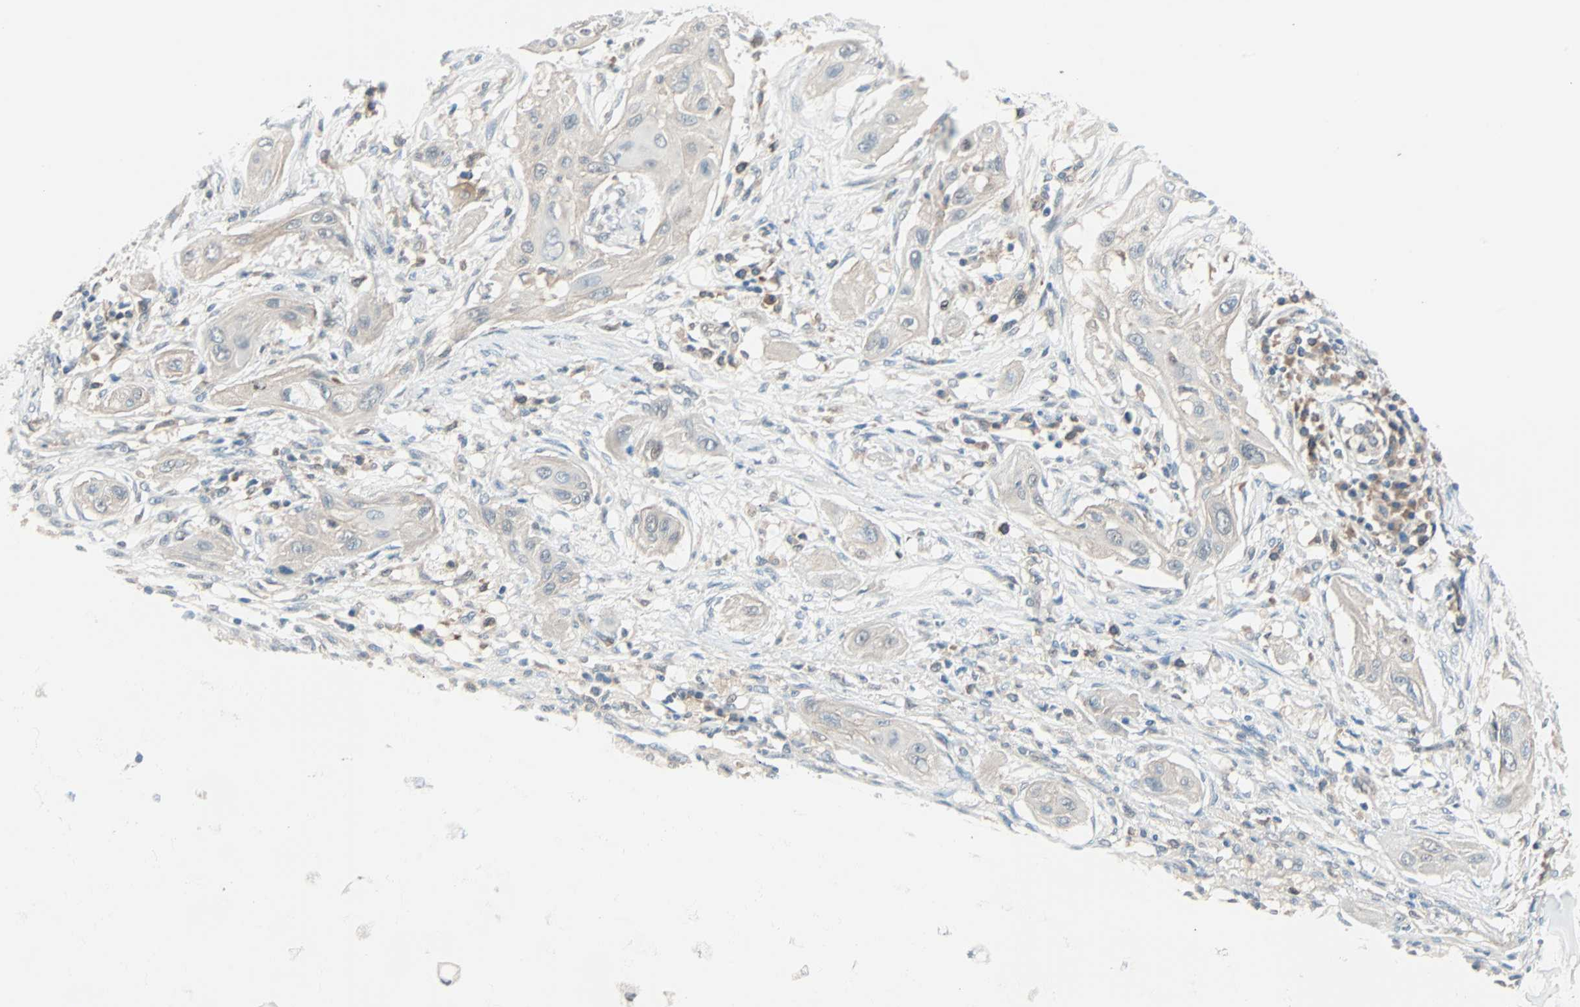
{"staining": {"intensity": "weak", "quantity": "25%-75%", "location": "cytoplasmic/membranous"}, "tissue": "lung cancer", "cell_type": "Tumor cells", "image_type": "cancer", "snomed": [{"axis": "morphology", "description": "Squamous cell carcinoma, NOS"}, {"axis": "topography", "description": "Lung"}], "caption": "IHC micrograph of neoplastic tissue: lung cancer (squamous cell carcinoma) stained using immunohistochemistry shows low levels of weak protein expression localized specifically in the cytoplasmic/membranous of tumor cells, appearing as a cytoplasmic/membranous brown color.", "gene": "SMIM8", "patient": {"sex": "female", "age": 47}}